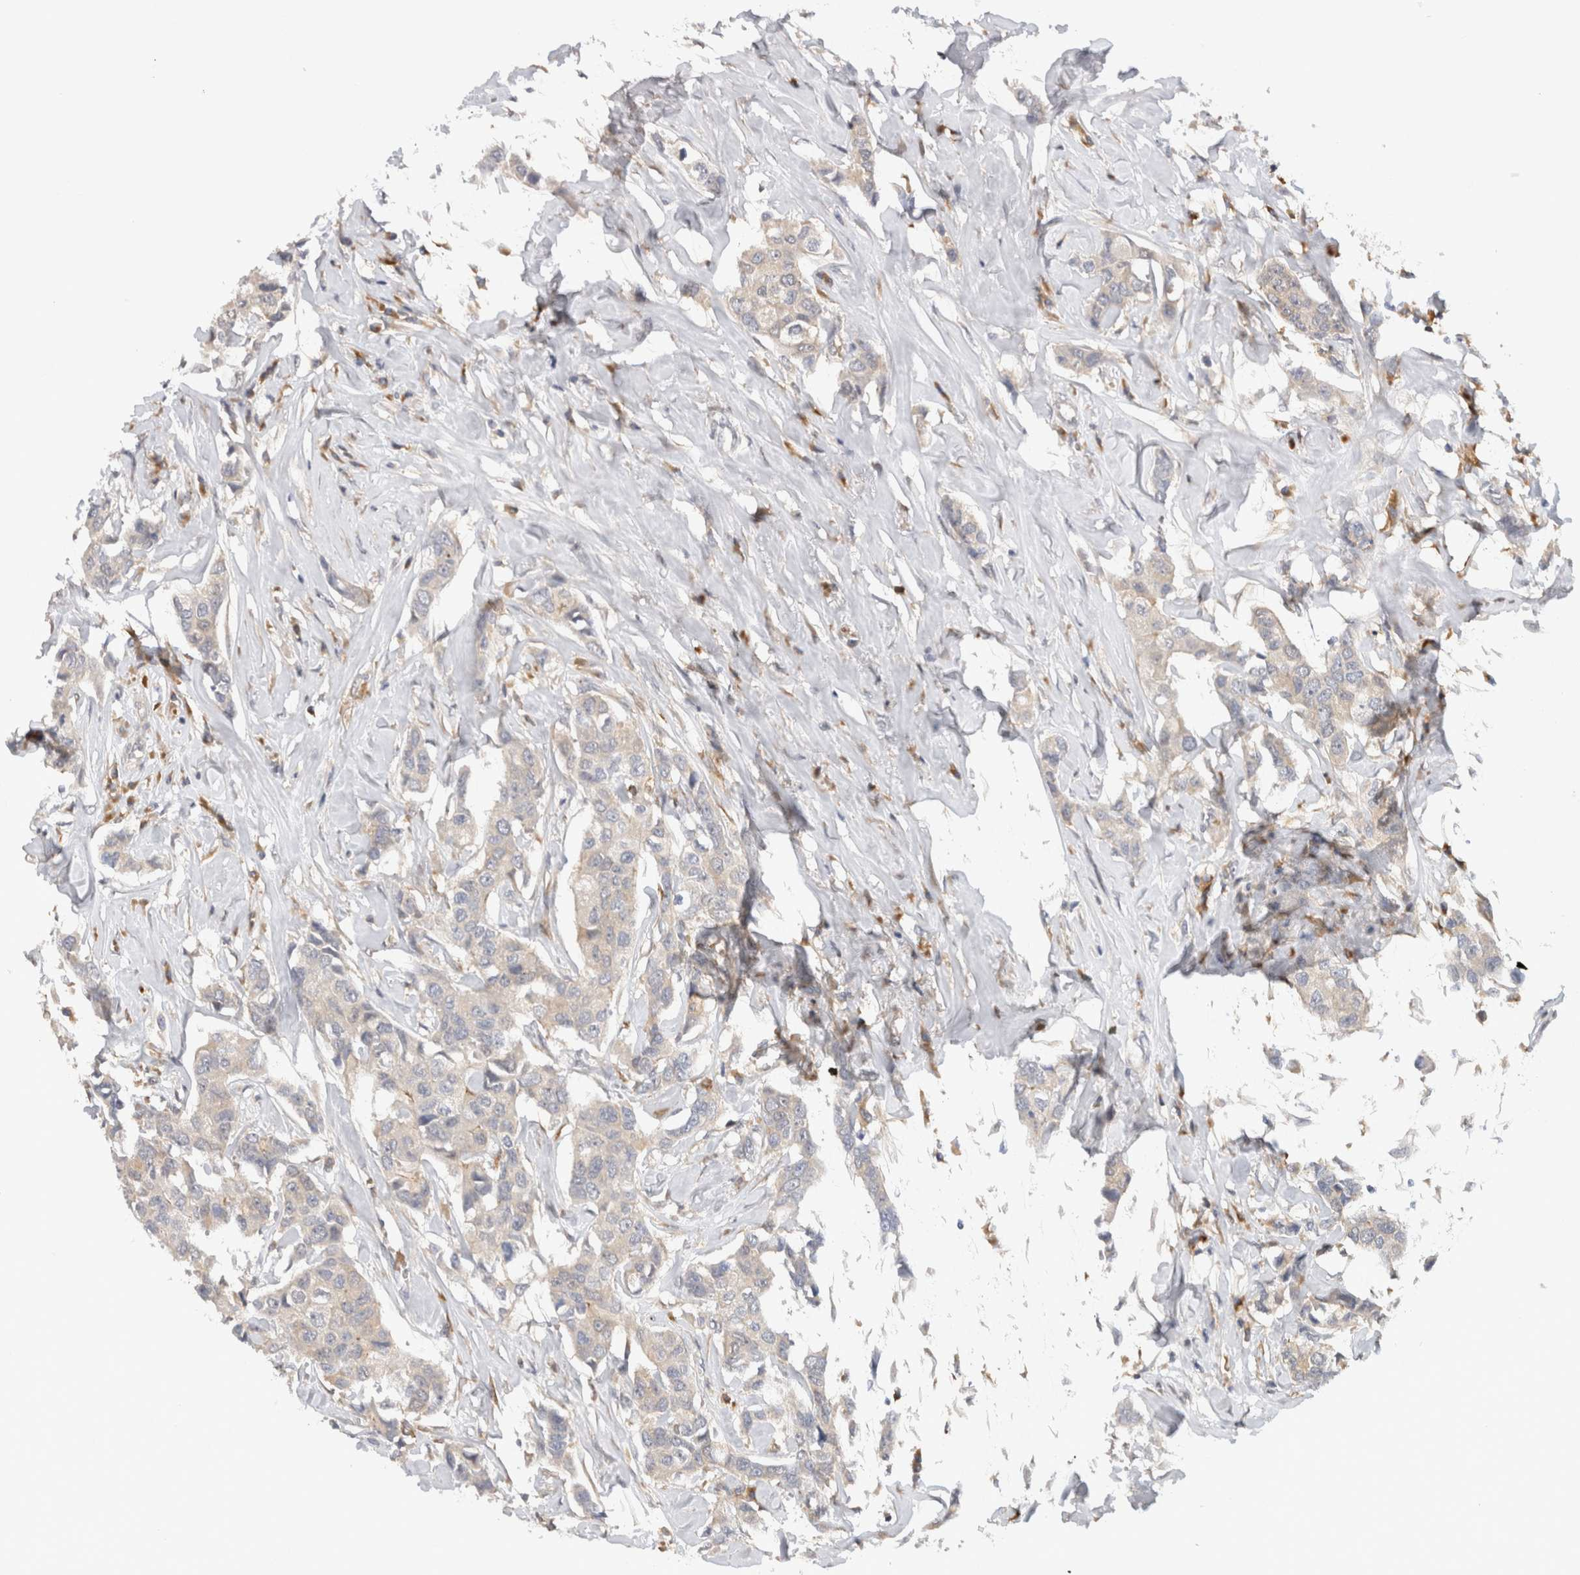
{"staining": {"intensity": "weak", "quantity": "25%-75%", "location": "cytoplasmic/membranous"}, "tissue": "breast cancer", "cell_type": "Tumor cells", "image_type": "cancer", "snomed": [{"axis": "morphology", "description": "Duct carcinoma"}, {"axis": "topography", "description": "Breast"}], "caption": "This is a photomicrograph of IHC staining of breast invasive ductal carcinoma, which shows weak staining in the cytoplasmic/membranous of tumor cells.", "gene": "APOL2", "patient": {"sex": "female", "age": 80}}